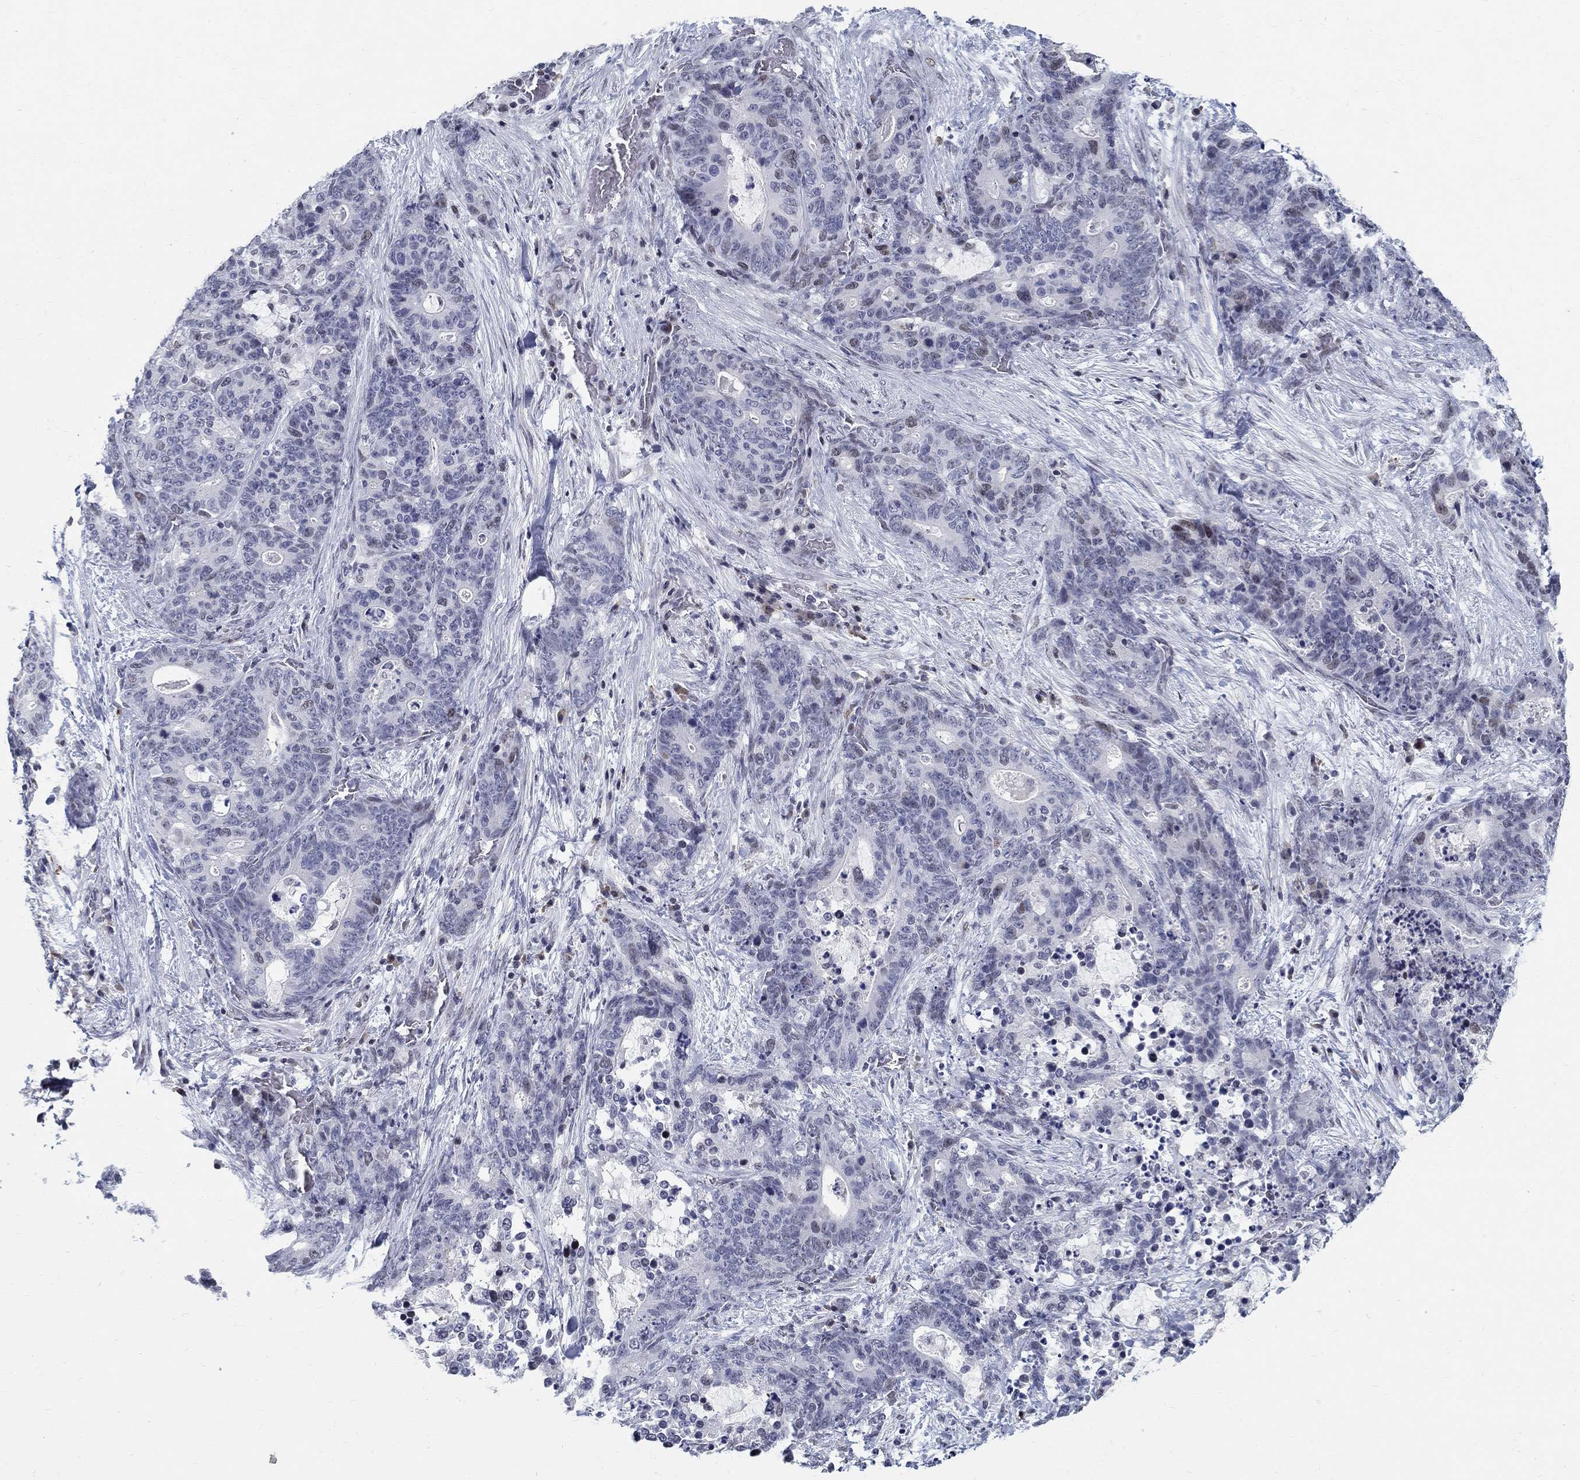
{"staining": {"intensity": "weak", "quantity": "<25%", "location": "nuclear"}, "tissue": "stomach cancer", "cell_type": "Tumor cells", "image_type": "cancer", "snomed": [{"axis": "morphology", "description": "Normal tissue, NOS"}, {"axis": "morphology", "description": "Adenocarcinoma, NOS"}, {"axis": "topography", "description": "Stomach"}], "caption": "An image of adenocarcinoma (stomach) stained for a protein reveals no brown staining in tumor cells. (Stains: DAB (3,3'-diaminobenzidine) immunohistochemistry (IHC) with hematoxylin counter stain, Microscopy: brightfield microscopy at high magnification).", "gene": "BHLHE22", "patient": {"sex": "female", "age": 64}}